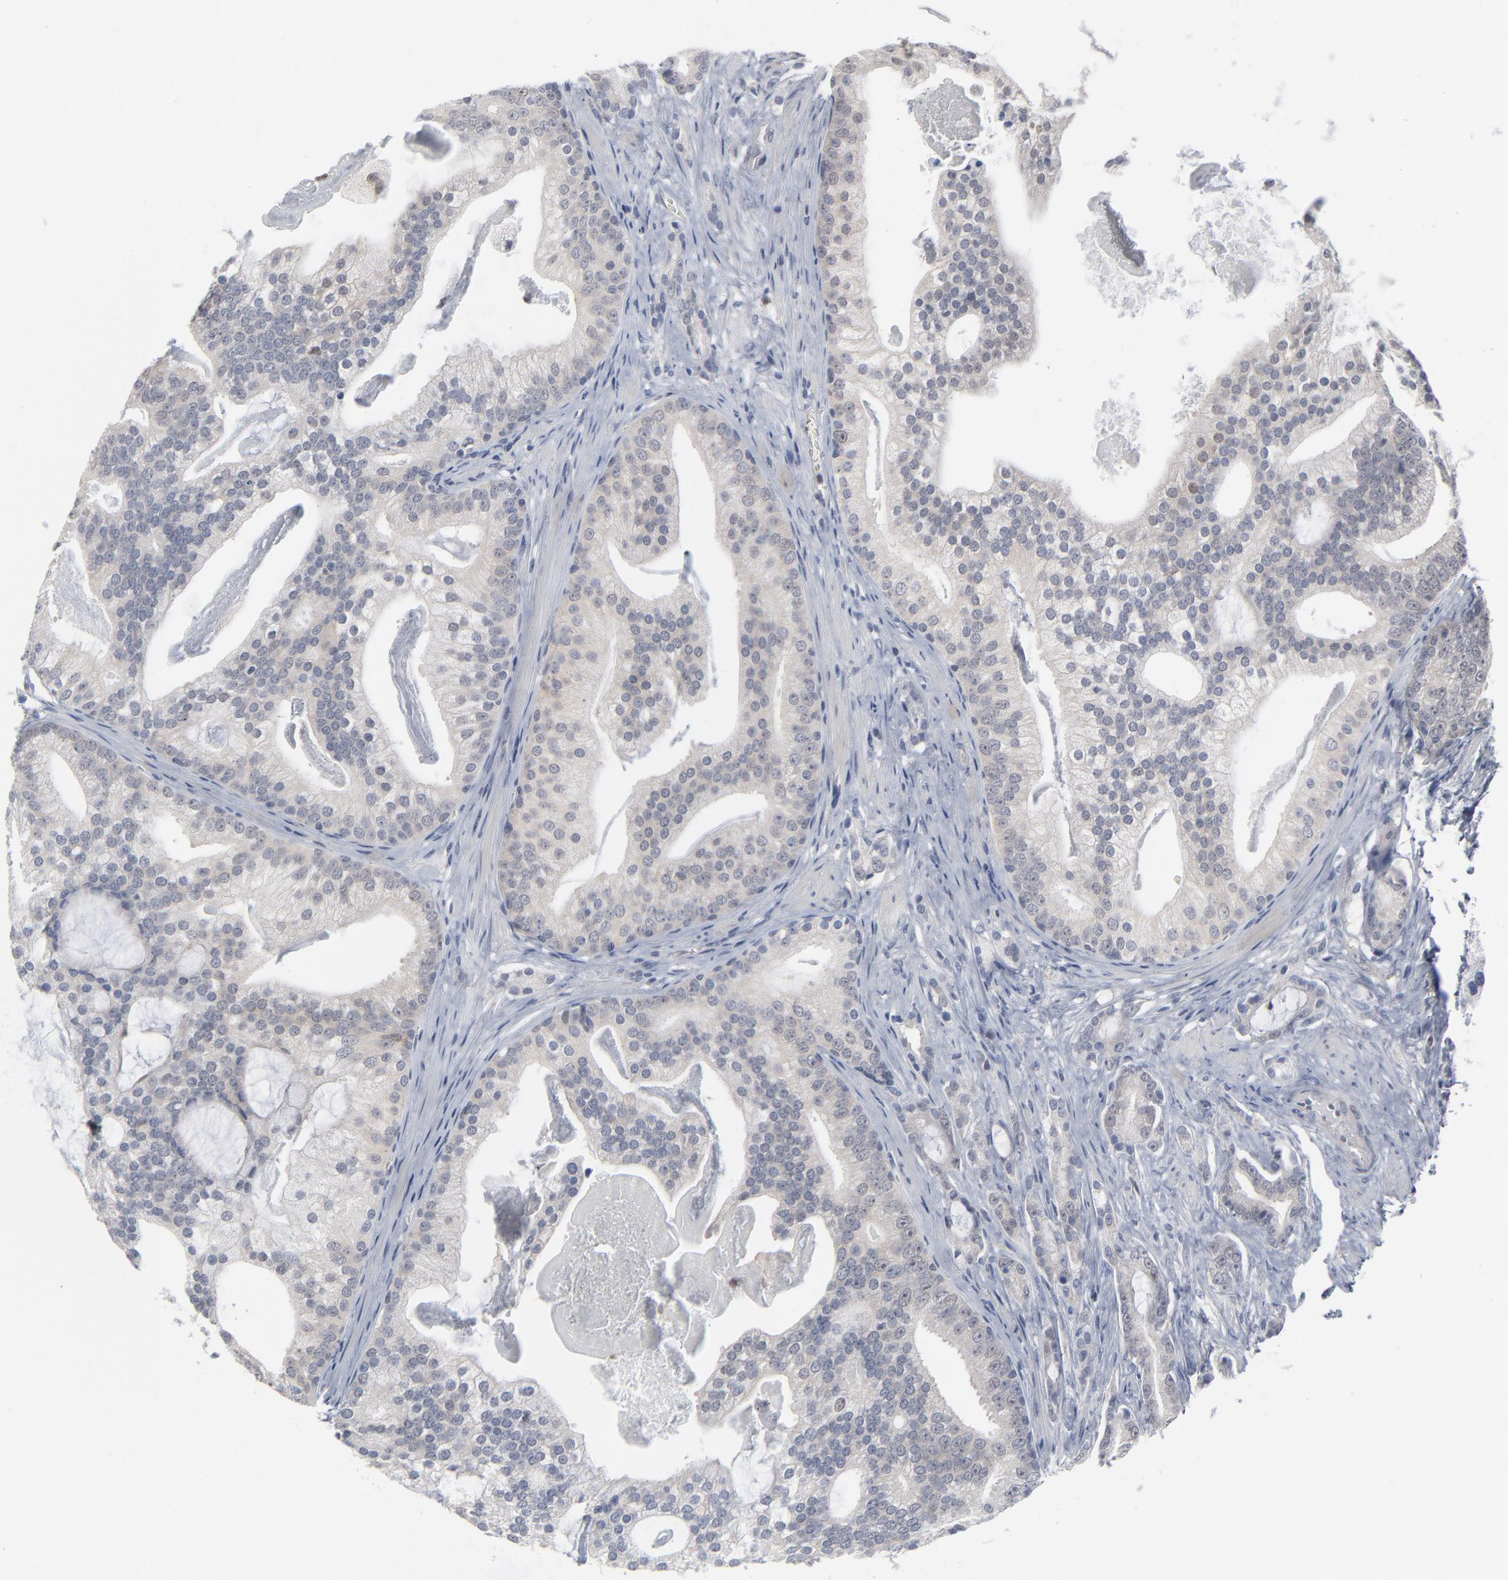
{"staining": {"intensity": "negative", "quantity": "none", "location": "none"}, "tissue": "prostate cancer", "cell_type": "Tumor cells", "image_type": "cancer", "snomed": [{"axis": "morphology", "description": "Adenocarcinoma, Low grade"}, {"axis": "topography", "description": "Prostate"}], "caption": "The IHC histopathology image has no significant positivity in tumor cells of prostate cancer (low-grade adenocarcinoma) tissue.", "gene": "FOXN2", "patient": {"sex": "male", "age": 58}}